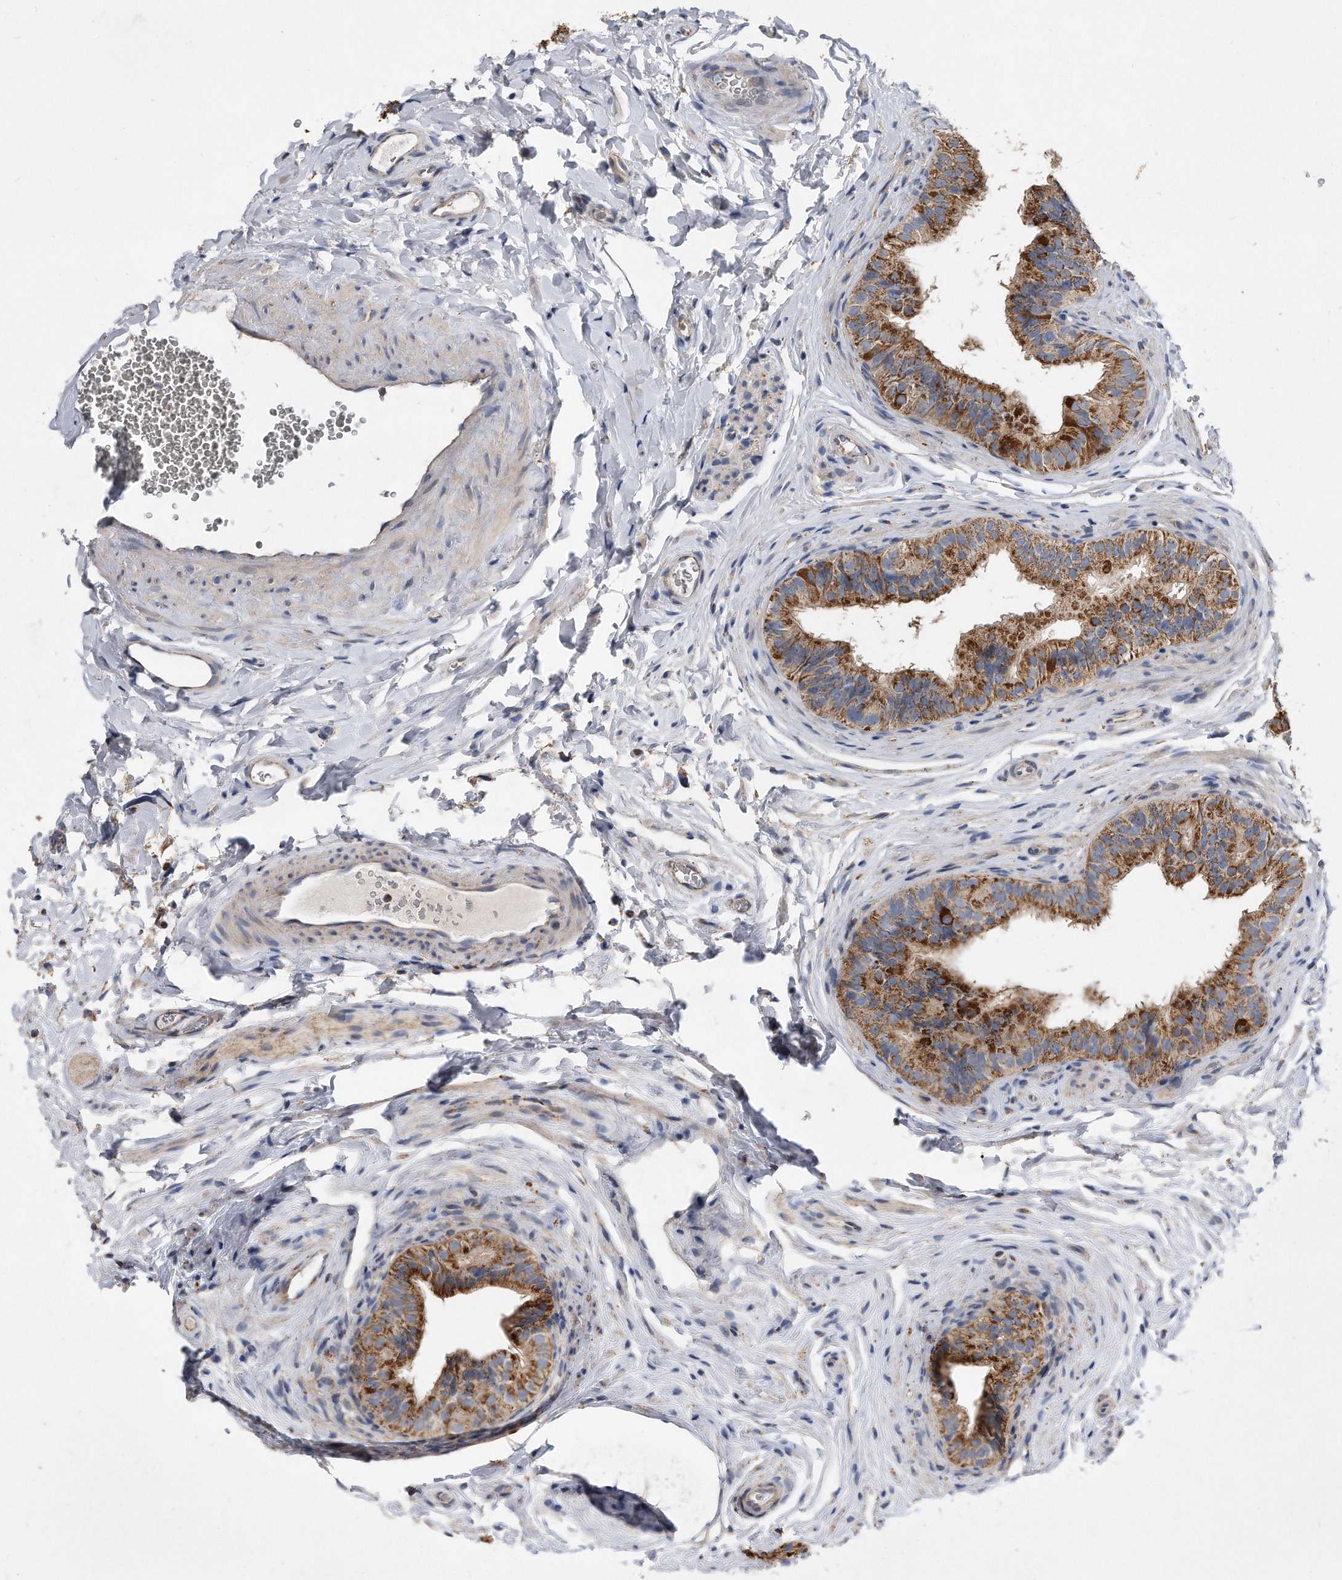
{"staining": {"intensity": "moderate", "quantity": "25%-75%", "location": "cytoplasmic/membranous"}, "tissue": "epididymis", "cell_type": "Glandular cells", "image_type": "normal", "snomed": [{"axis": "morphology", "description": "Normal tissue, NOS"}, {"axis": "topography", "description": "Epididymis"}], "caption": "This is a micrograph of IHC staining of normal epididymis, which shows moderate staining in the cytoplasmic/membranous of glandular cells.", "gene": "PPP5C", "patient": {"sex": "male", "age": 49}}